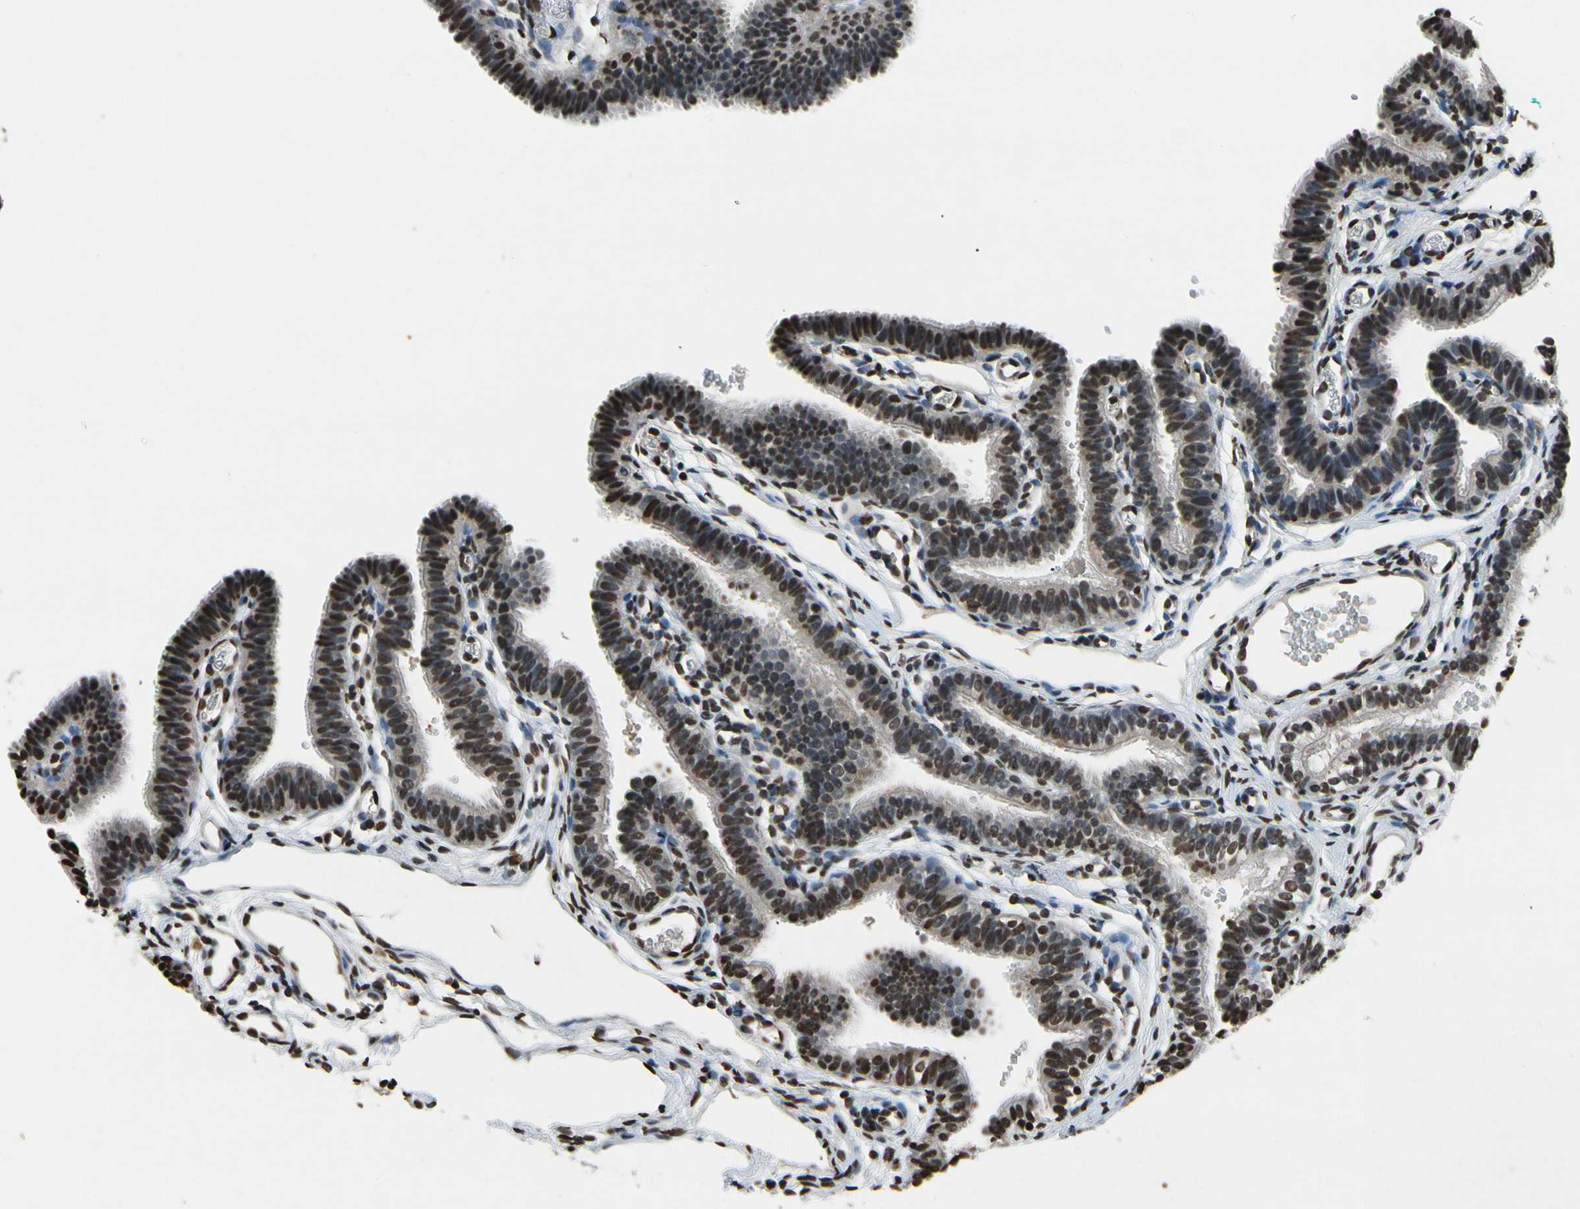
{"staining": {"intensity": "strong", "quantity": ">75%", "location": "nuclear"}, "tissue": "fallopian tube", "cell_type": "Glandular cells", "image_type": "normal", "snomed": [{"axis": "morphology", "description": "Normal tissue, NOS"}, {"axis": "topography", "description": "Fallopian tube"}, {"axis": "topography", "description": "Placenta"}], "caption": "High-magnification brightfield microscopy of unremarkable fallopian tube stained with DAB (3,3'-diaminobenzidine) (brown) and counterstained with hematoxylin (blue). glandular cells exhibit strong nuclear expression is appreciated in approximately>75% of cells. The staining was performed using DAB to visualize the protein expression in brown, while the nuclei were stained in blue with hematoxylin (Magnification: 20x).", "gene": "HIPK2", "patient": {"sex": "female", "age": 34}}